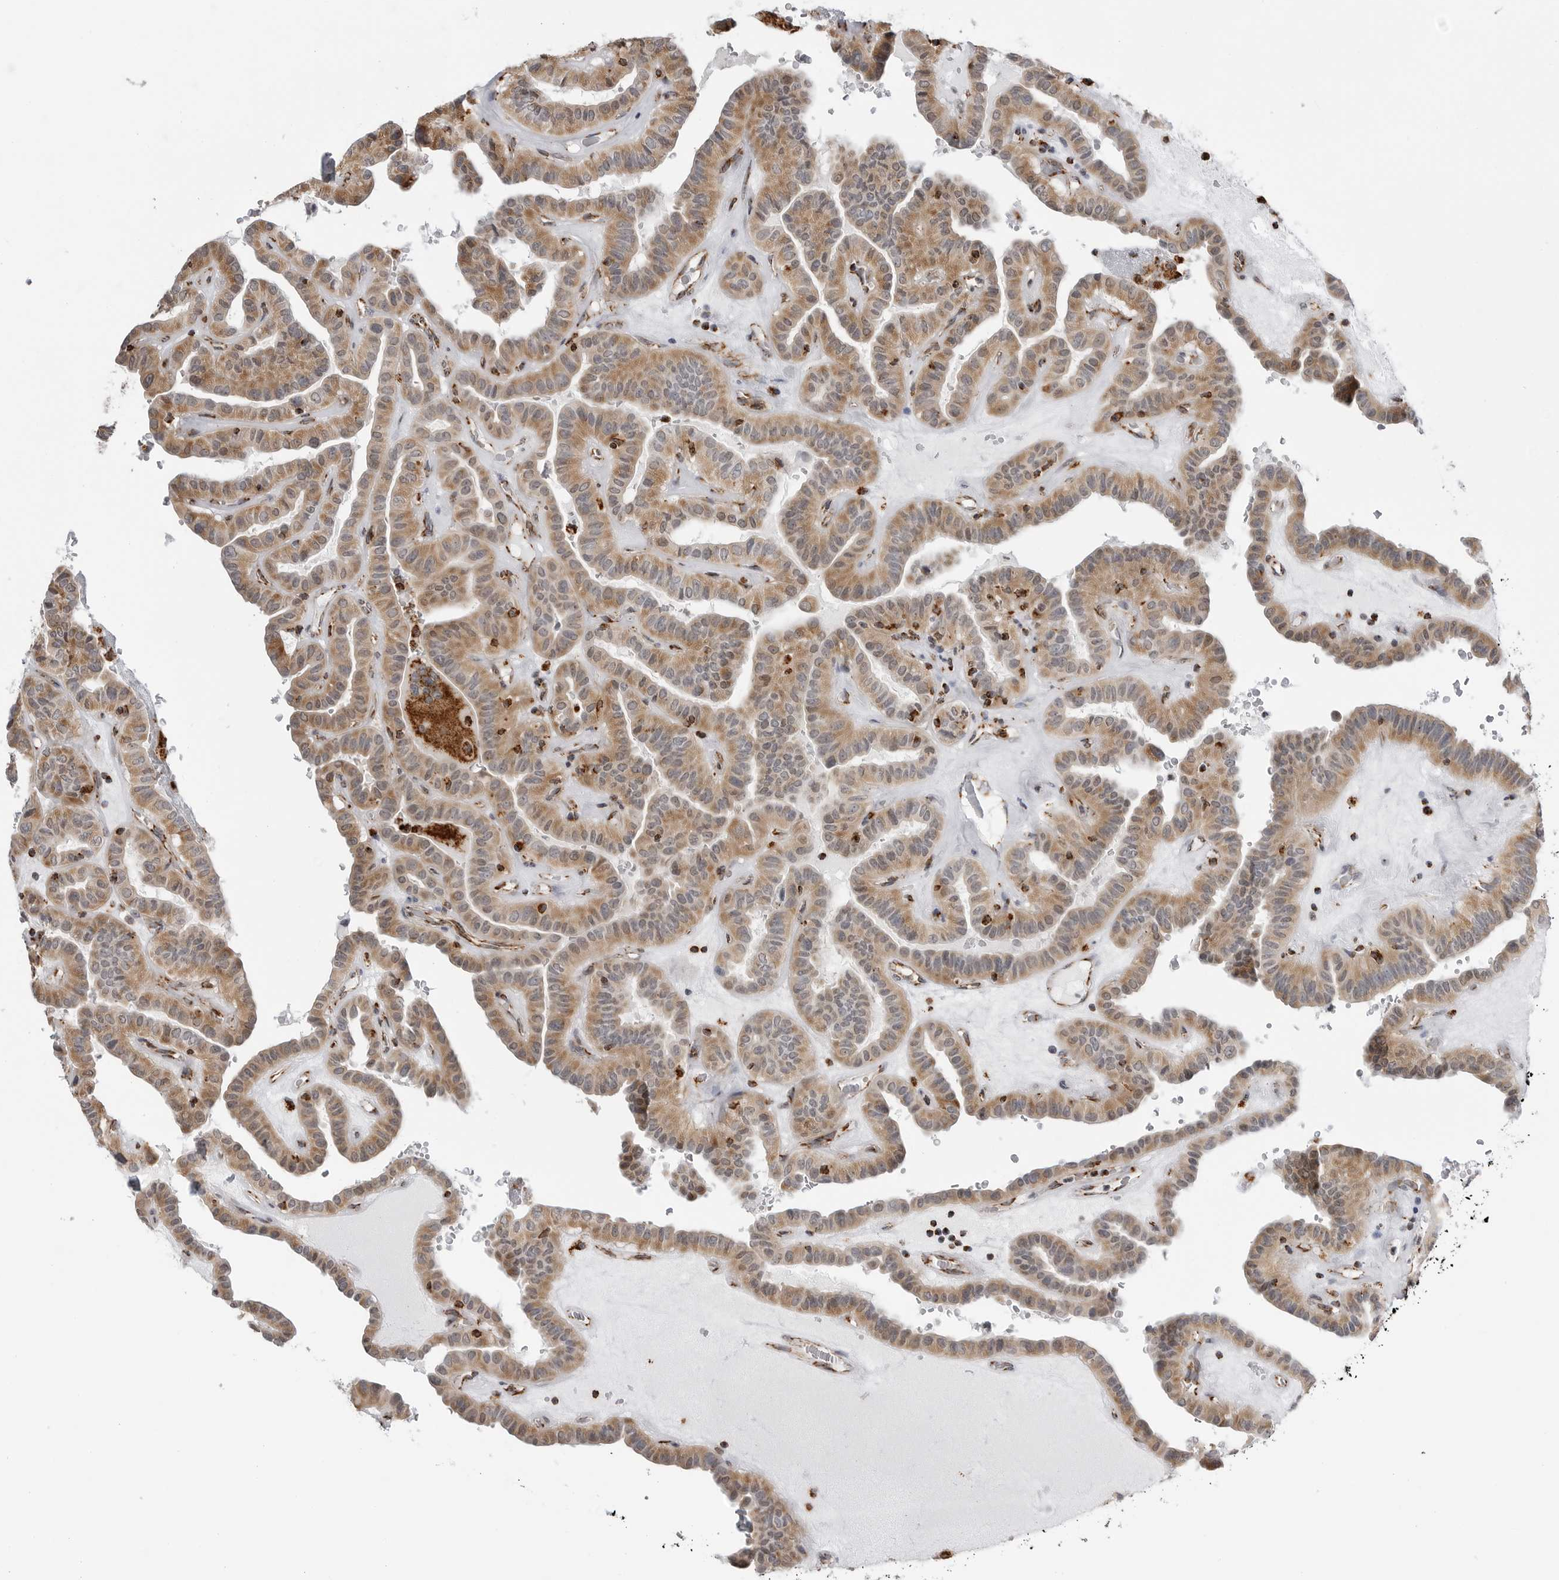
{"staining": {"intensity": "moderate", "quantity": ">75%", "location": "cytoplasmic/membranous"}, "tissue": "thyroid cancer", "cell_type": "Tumor cells", "image_type": "cancer", "snomed": [{"axis": "morphology", "description": "Papillary adenocarcinoma, NOS"}, {"axis": "topography", "description": "Thyroid gland"}], "caption": "An IHC histopathology image of tumor tissue is shown. Protein staining in brown highlights moderate cytoplasmic/membranous positivity in thyroid cancer within tumor cells. Using DAB (3,3'-diaminobenzidine) (brown) and hematoxylin (blue) stains, captured at high magnification using brightfield microscopy.", "gene": "COX5A", "patient": {"sex": "male", "age": 77}}